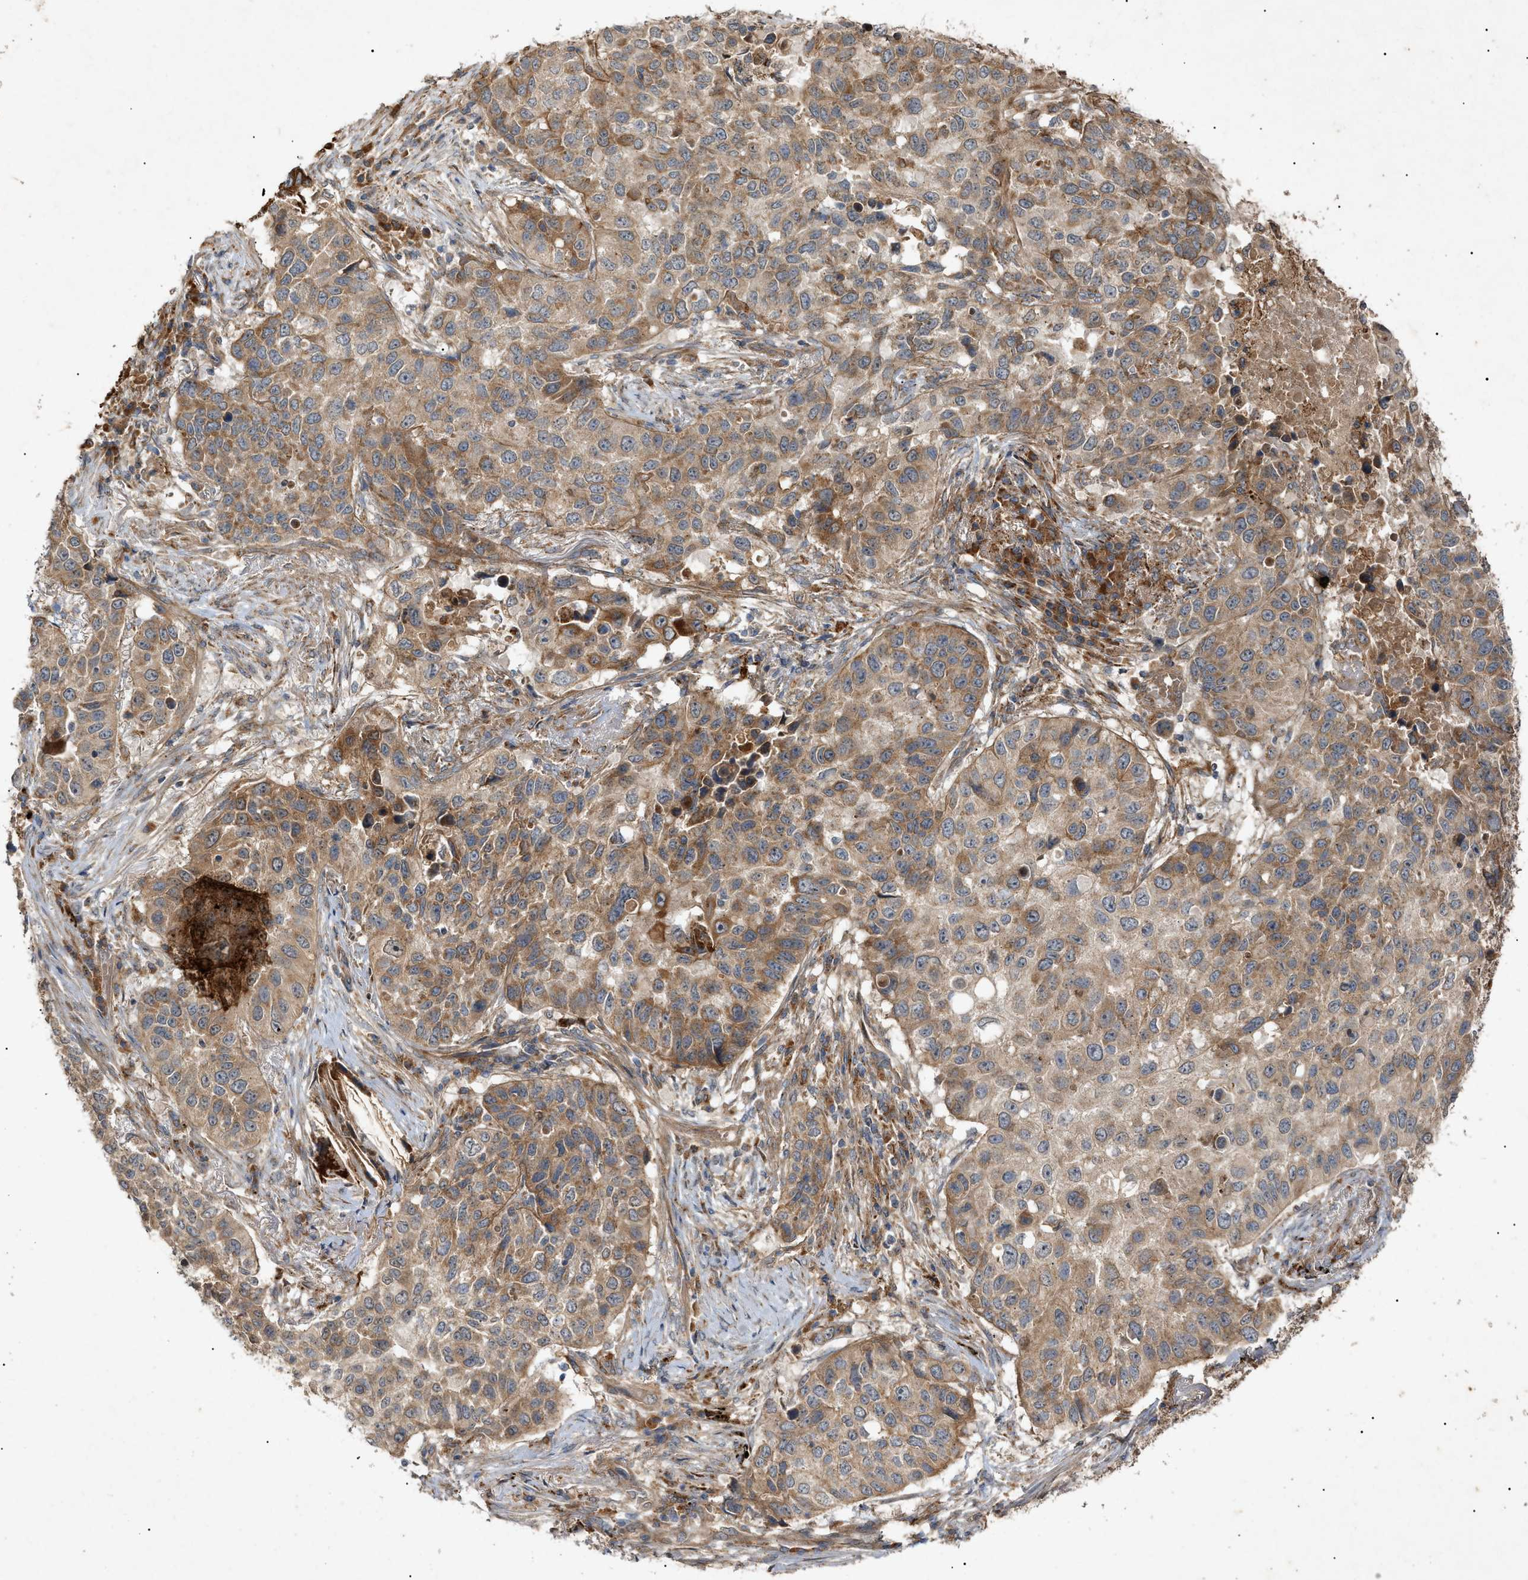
{"staining": {"intensity": "moderate", "quantity": ">75%", "location": "cytoplasmic/membranous"}, "tissue": "lung cancer", "cell_type": "Tumor cells", "image_type": "cancer", "snomed": [{"axis": "morphology", "description": "Squamous cell carcinoma, NOS"}, {"axis": "topography", "description": "Lung"}], "caption": "The immunohistochemical stain highlights moderate cytoplasmic/membranous expression in tumor cells of squamous cell carcinoma (lung) tissue. The staining was performed using DAB, with brown indicating positive protein expression. Nuclei are stained blue with hematoxylin.", "gene": "MTCH1", "patient": {"sex": "male", "age": 57}}